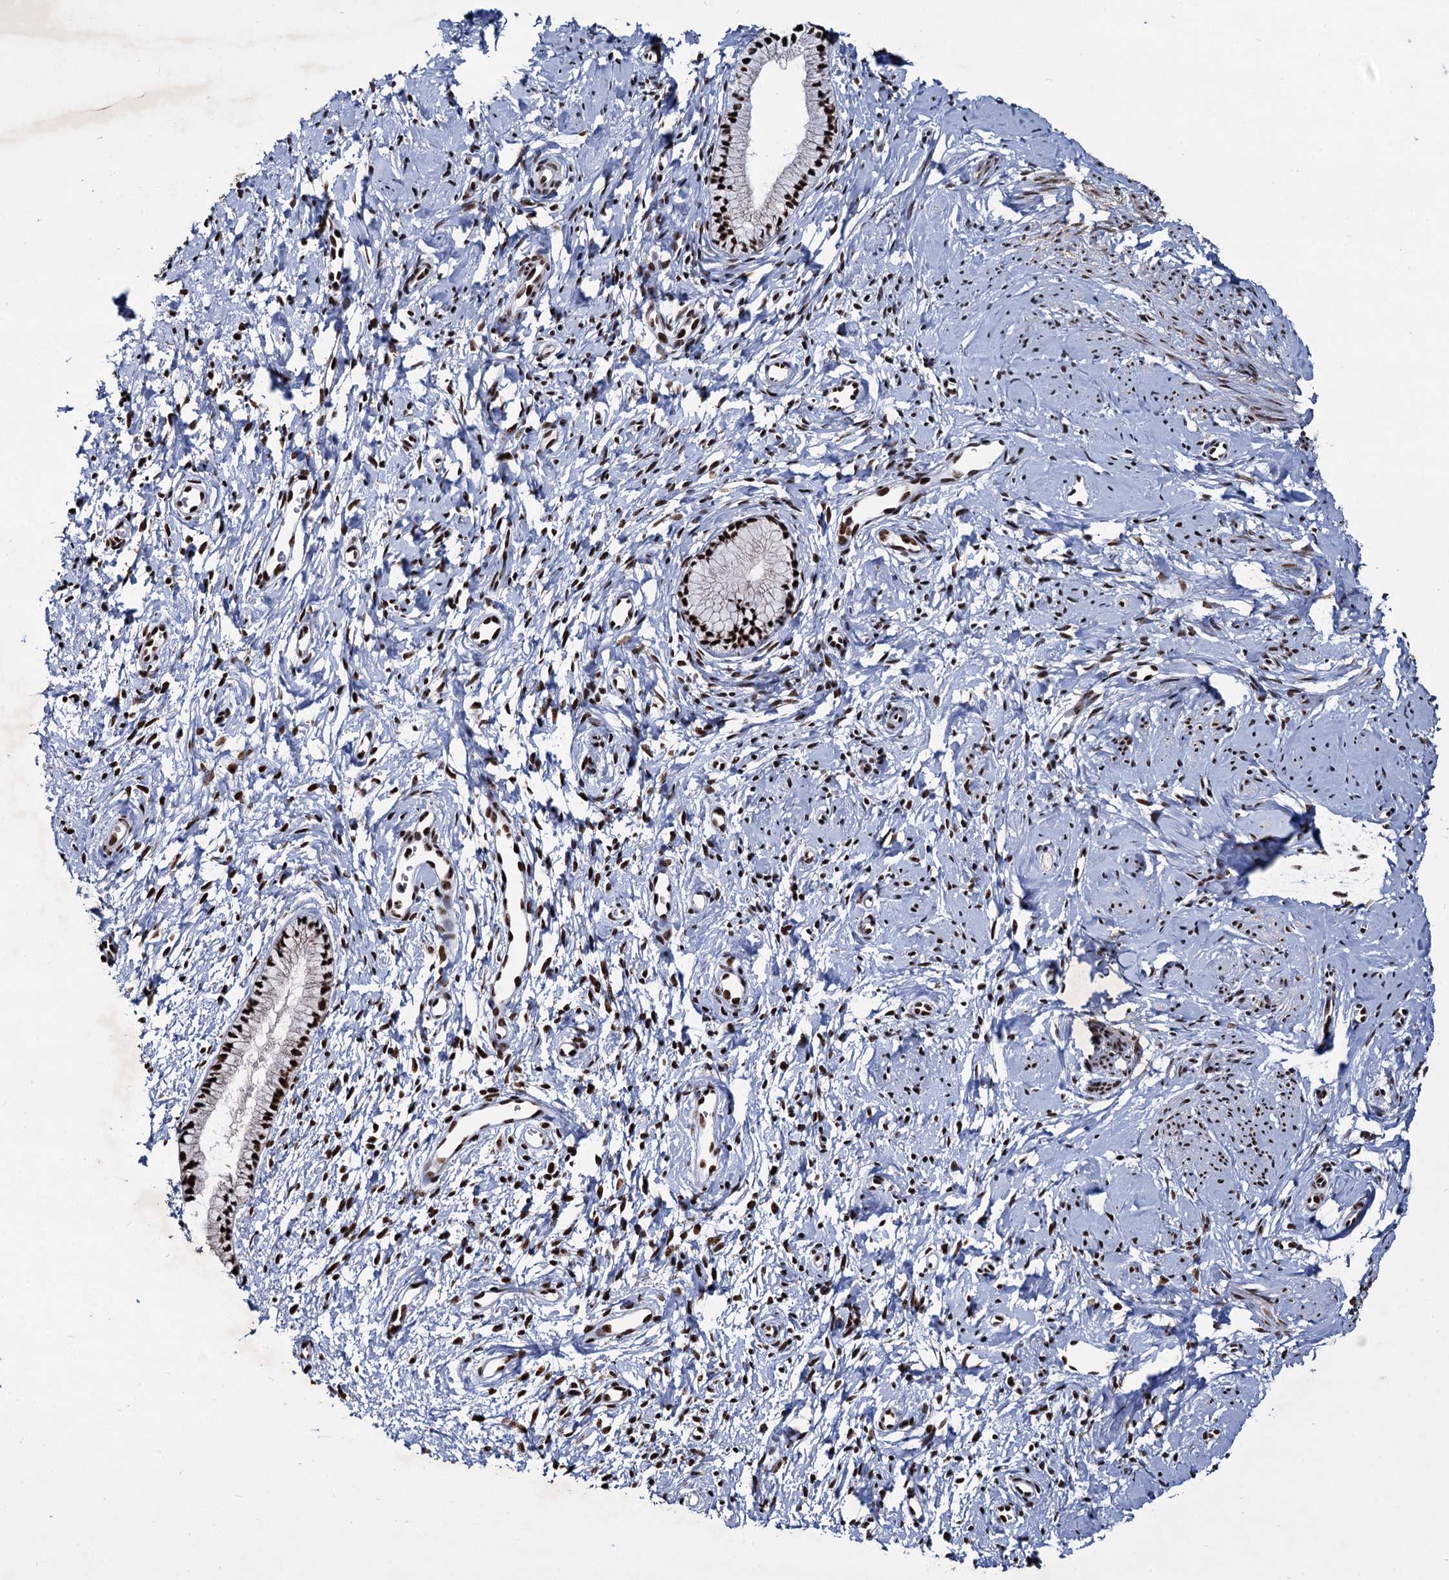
{"staining": {"intensity": "strong", "quantity": ">75%", "location": "nuclear"}, "tissue": "cervix", "cell_type": "Glandular cells", "image_type": "normal", "snomed": [{"axis": "morphology", "description": "Normal tissue, NOS"}, {"axis": "topography", "description": "Cervix"}], "caption": "Unremarkable cervix shows strong nuclear positivity in approximately >75% of glandular cells (DAB IHC, brown staining for protein, blue staining for nuclei)..", "gene": "RPUSD4", "patient": {"sex": "female", "age": 57}}